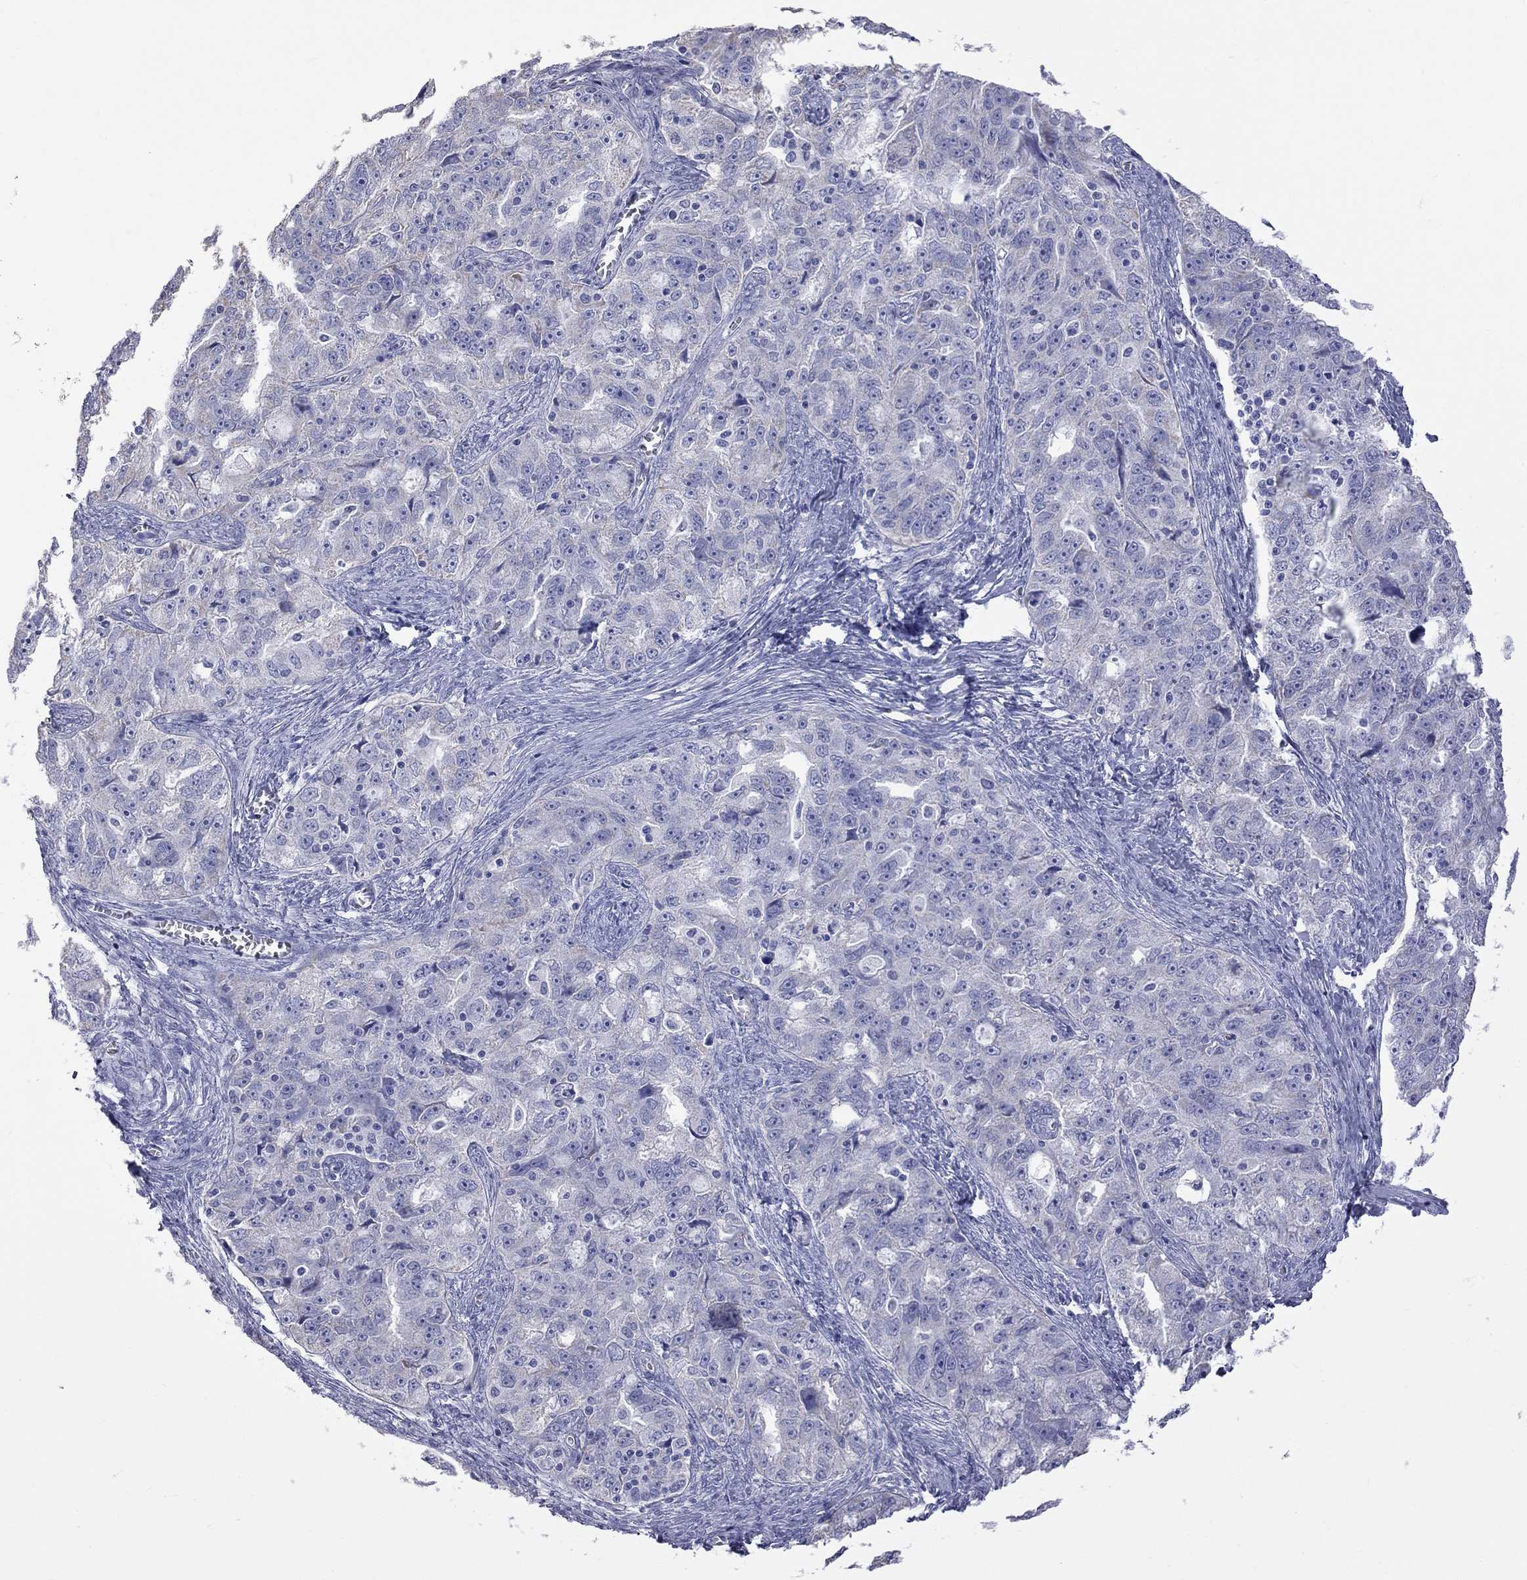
{"staining": {"intensity": "negative", "quantity": "none", "location": "none"}, "tissue": "ovarian cancer", "cell_type": "Tumor cells", "image_type": "cancer", "snomed": [{"axis": "morphology", "description": "Cystadenocarcinoma, serous, NOS"}, {"axis": "topography", "description": "Ovary"}], "caption": "Immunohistochemistry (IHC) of human ovarian cancer exhibits no positivity in tumor cells. The staining was performed using DAB (3,3'-diaminobenzidine) to visualize the protein expression in brown, while the nuclei were stained in blue with hematoxylin (Magnification: 20x).", "gene": "KCND2", "patient": {"sex": "female", "age": 51}}